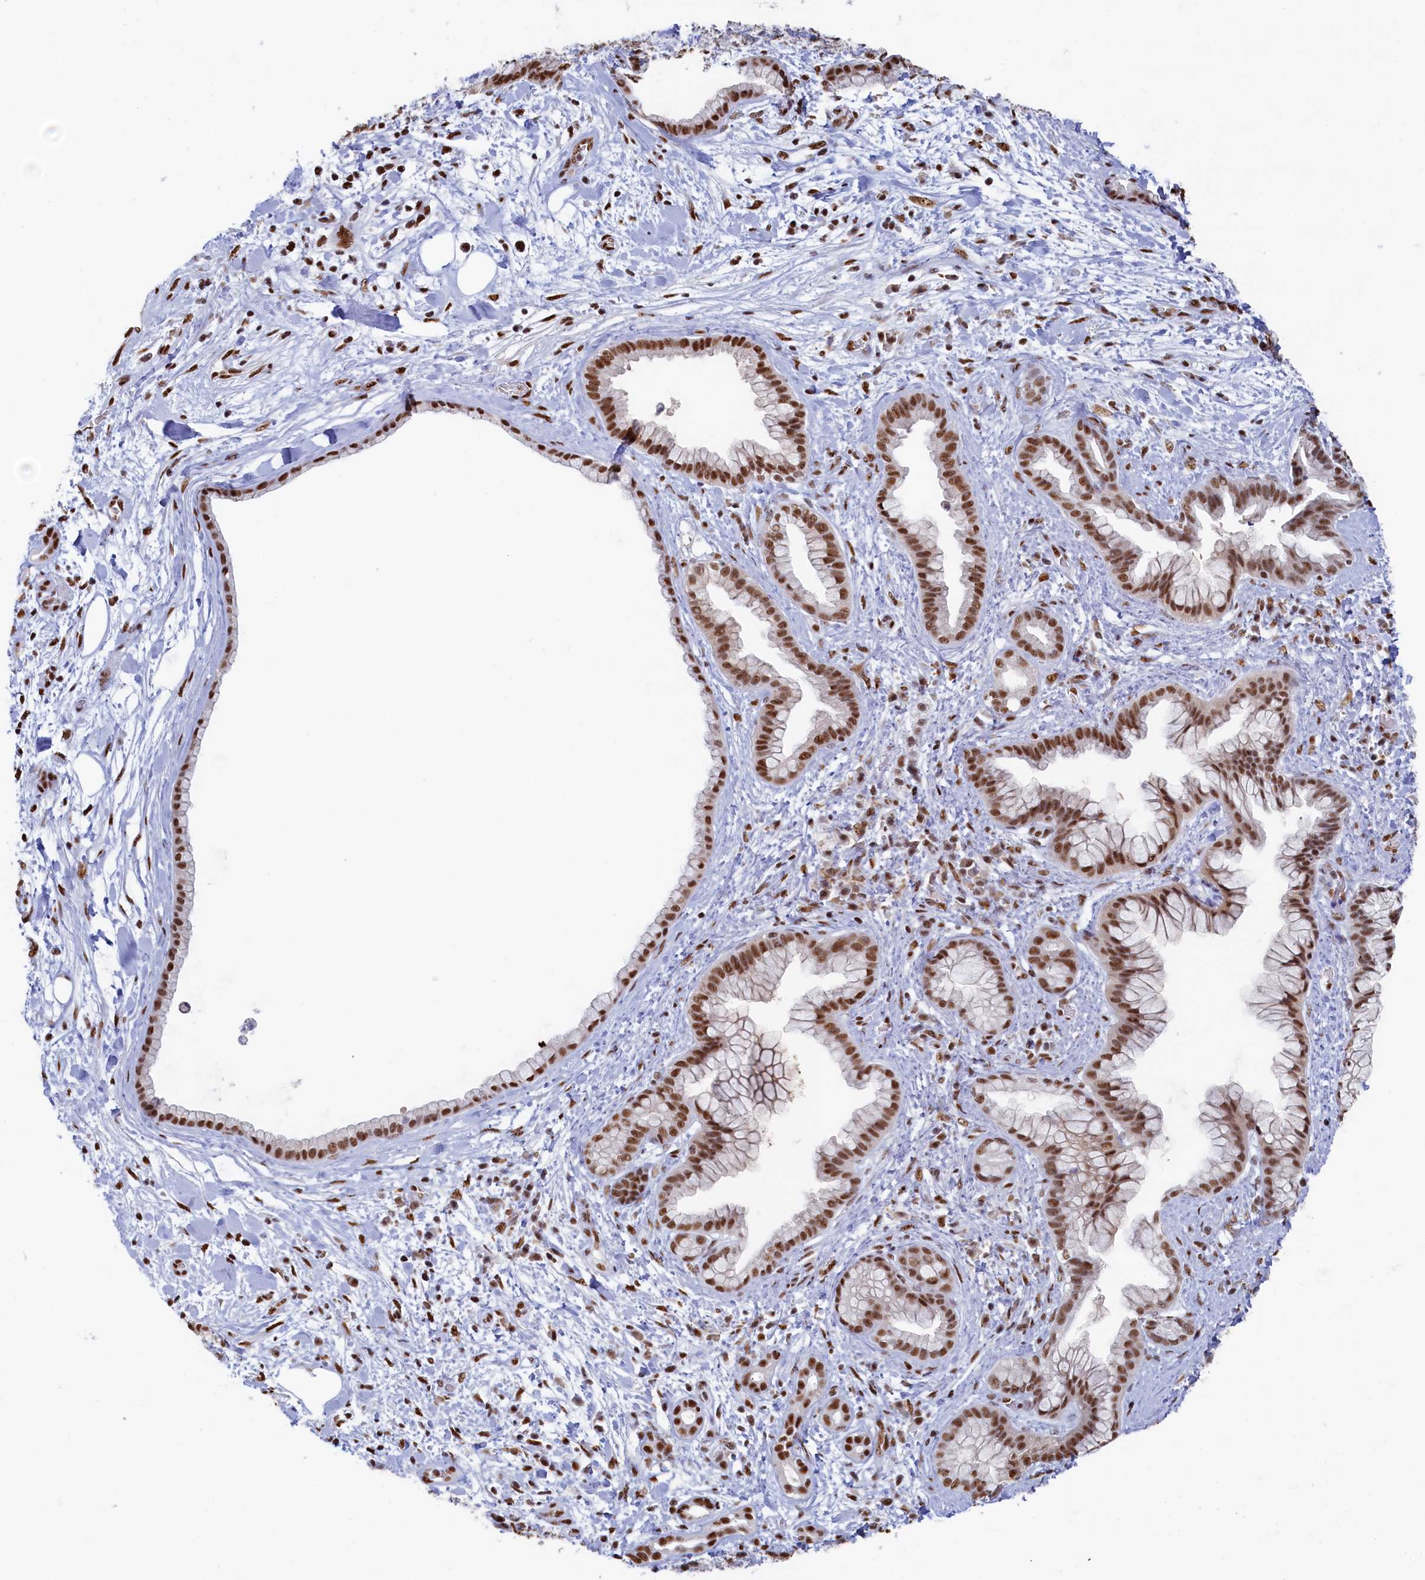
{"staining": {"intensity": "strong", "quantity": ">75%", "location": "nuclear"}, "tissue": "pancreatic cancer", "cell_type": "Tumor cells", "image_type": "cancer", "snomed": [{"axis": "morphology", "description": "Adenocarcinoma, NOS"}, {"axis": "topography", "description": "Pancreas"}], "caption": "A high-resolution photomicrograph shows IHC staining of adenocarcinoma (pancreatic), which exhibits strong nuclear staining in about >75% of tumor cells.", "gene": "MOSPD3", "patient": {"sex": "female", "age": 78}}